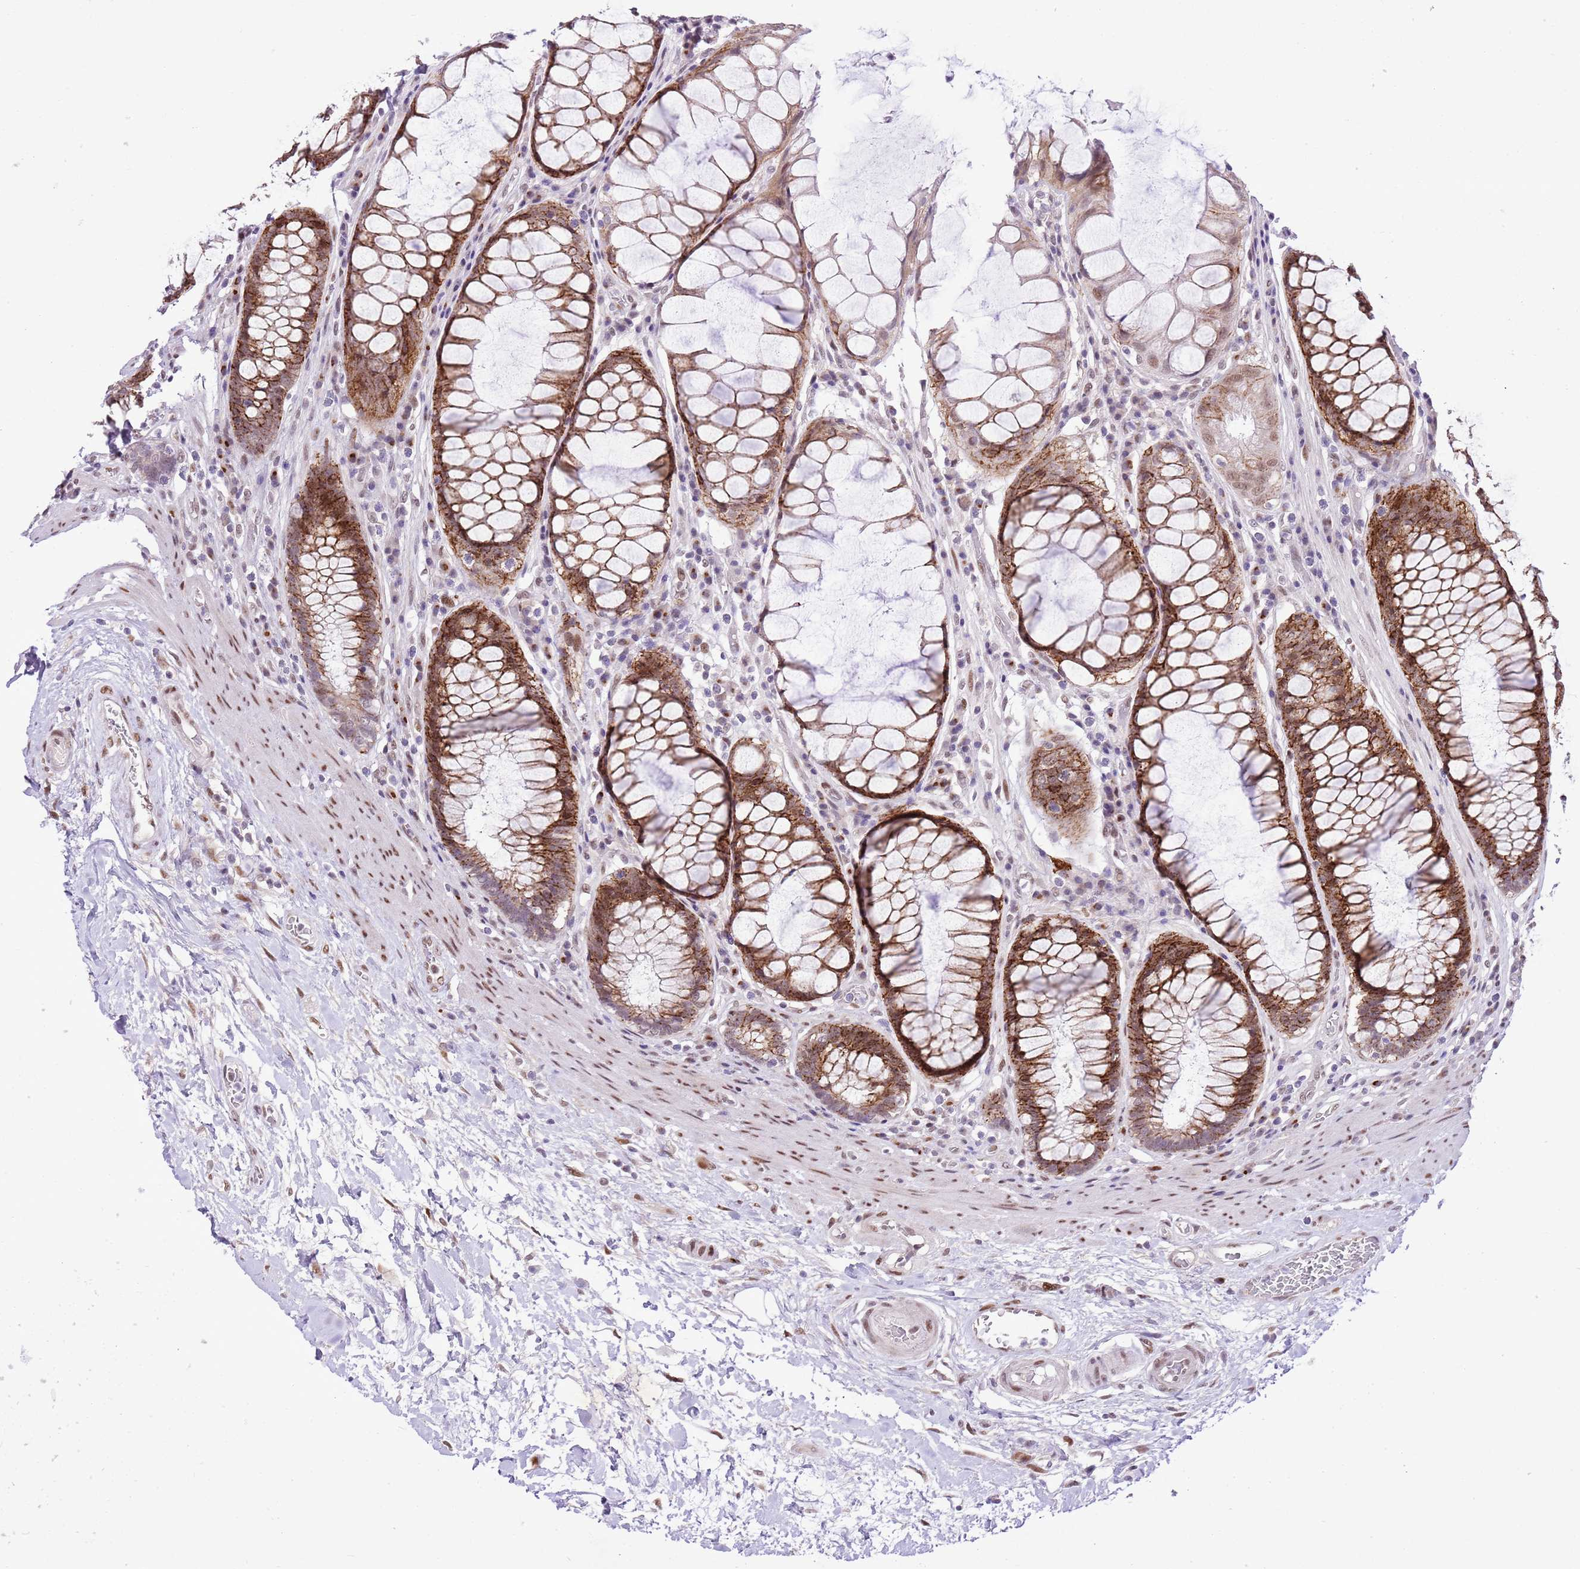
{"staining": {"intensity": "strong", "quantity": ">75%", "location": "cytoplasmic/membranous,nuclear"}, "tissue": "rectum", "cell_type": "Glandular cells", "image_type": "normal", "snomed": [{"axis": "morphology", "description": "Normal tissue, NOS"}, {"axis": "topography", "description": "Rectum"}], "caption": "About >75% of glandular cells in normal human rectum reveal strong cytoplasmic/membranous,nuclear protein staining as visualized by brown immunohistochemical staining.", "gene": "NACC2", "patient": {"sex": "male", "age": 64}}